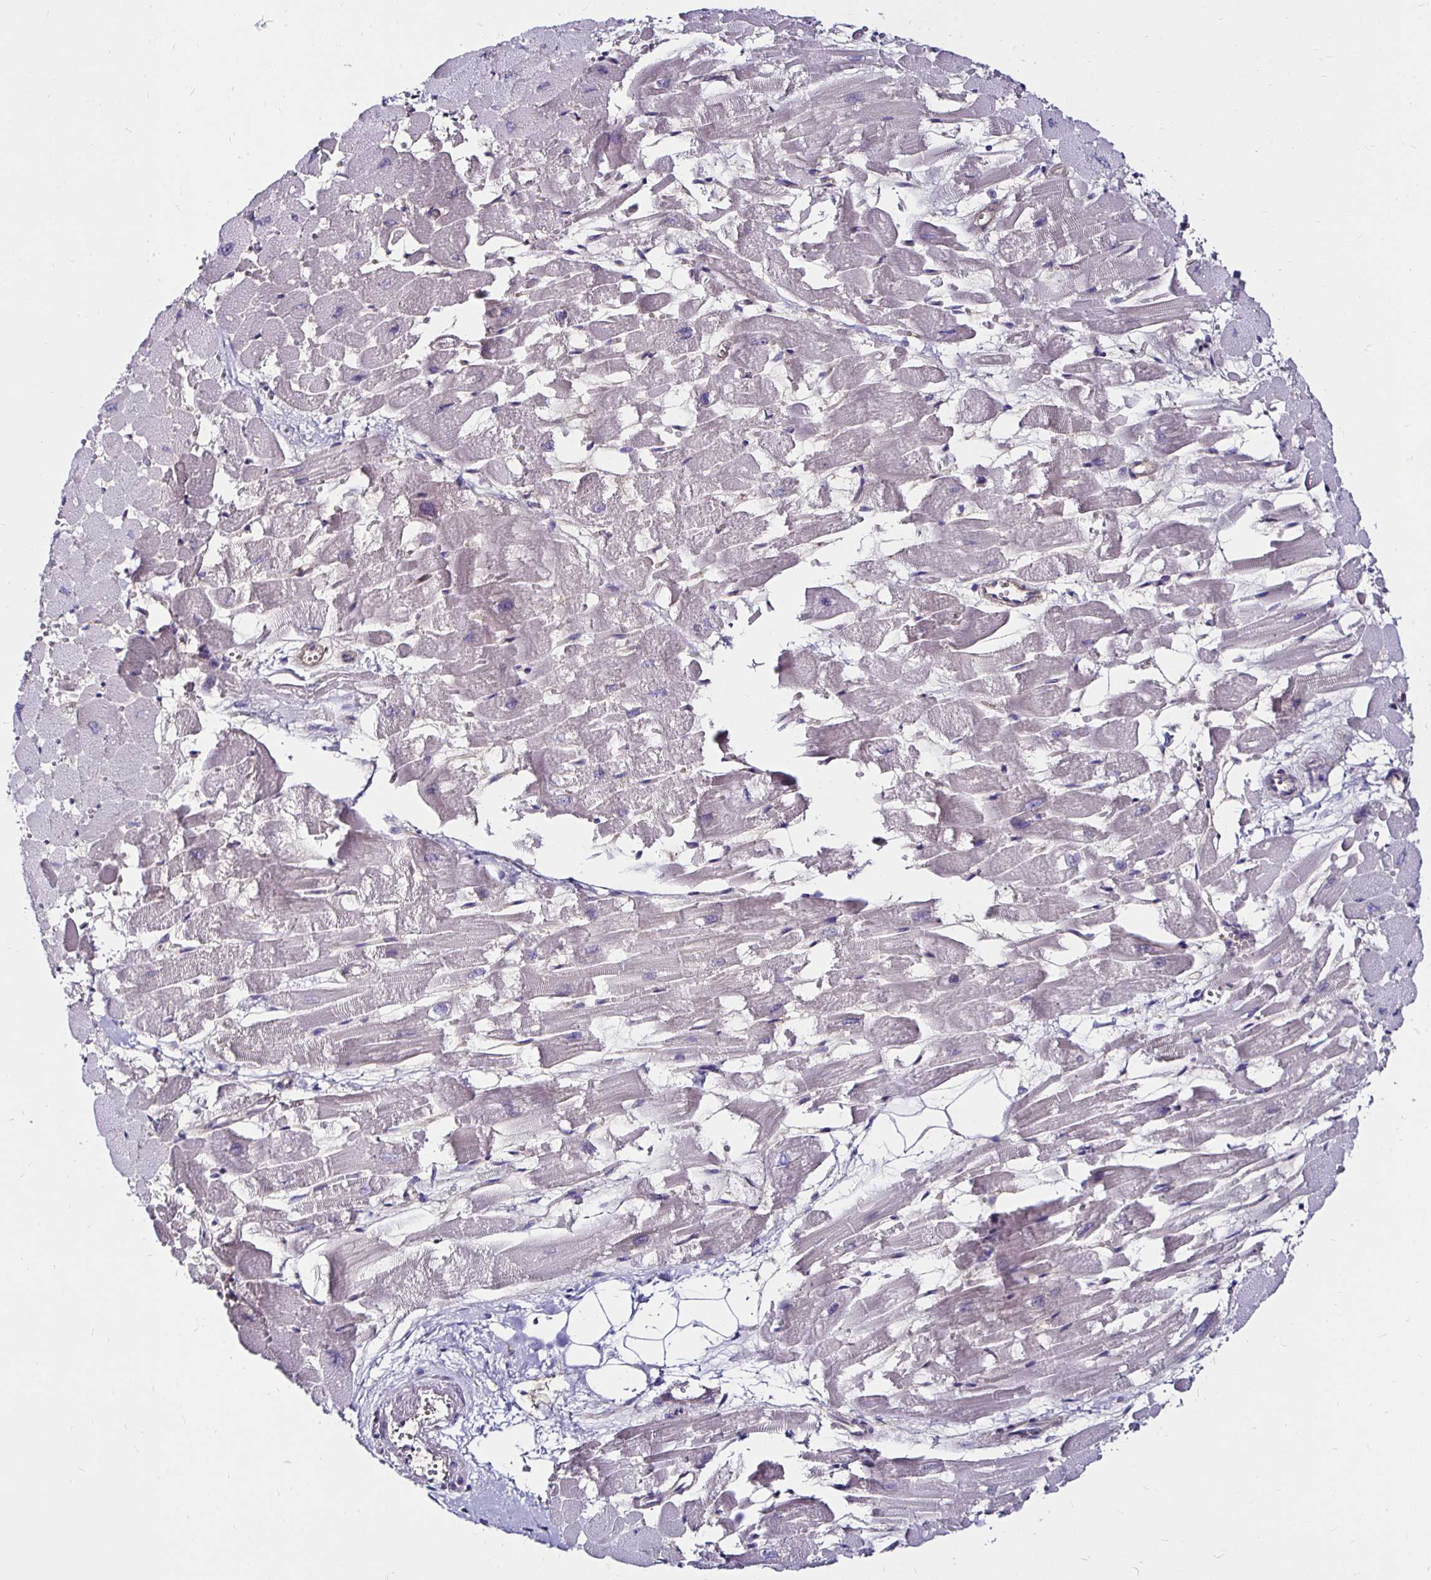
{"staining": {"intensity": "negative", "quantity": "none", "location": "none"}, "tissue": "heart muscle", "cell_type": "Cardiomyocytes", "image_type": "normal", "snomed": [{"axis": "morphology", "description": "Normal tissue, NOS"}, {"axis": "topography", "description": "Heart"}], "caption": "DAB (3,3'-diaminobenzidine) immunohistochemical staining of normal human heart muscle shows no significant expression in cardiomyocytes.", "gene": "TXN", "patient": {"sex": "female", "age": 52}}